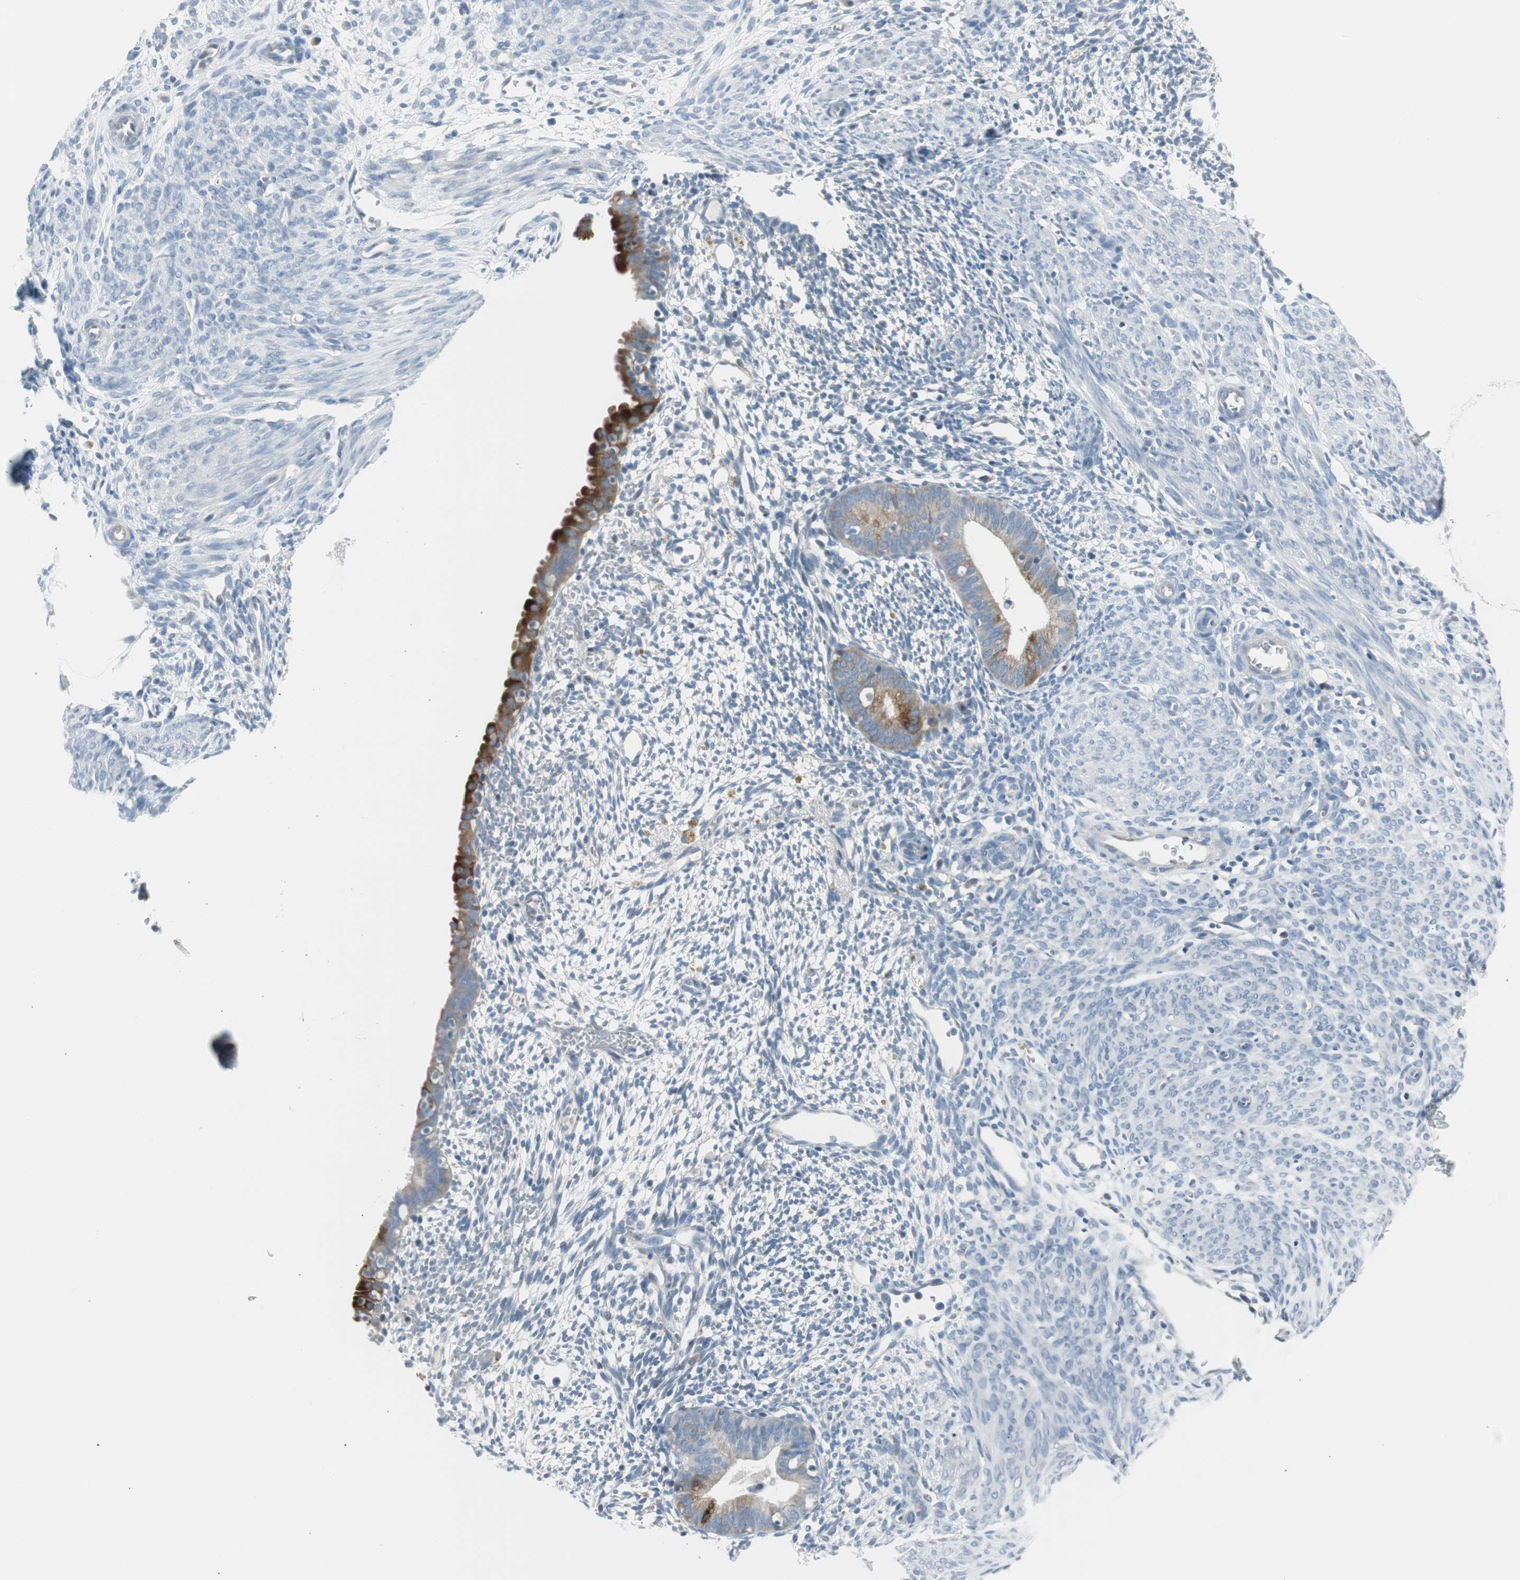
{"staining": {"intensity": "negative", "quantity": "none", "location": "none"}, "tissue": "endometrium", "cell_type": "Cells in endometrial stroma", "image_type": "normal", "snomed": [{"axis": "morphology", "description": "Normal tissue, NOS"}, {"axis": "morphology", "description": "Atrophy, NOS"}, {"axis": "topography", "description": "Uterus"}, {"axis": "topography", "description": "Endometrium"}], "caption": "IHC photomicrograph of normal human endometrium stained for a protein (brown), which demonstrates no expression in cells in endometrial stroma. (DAB IHC visualized using brightfield microscopy, high magnification).", "gene": "AGR2", "patient": {"sex": "female", "age": 68}}